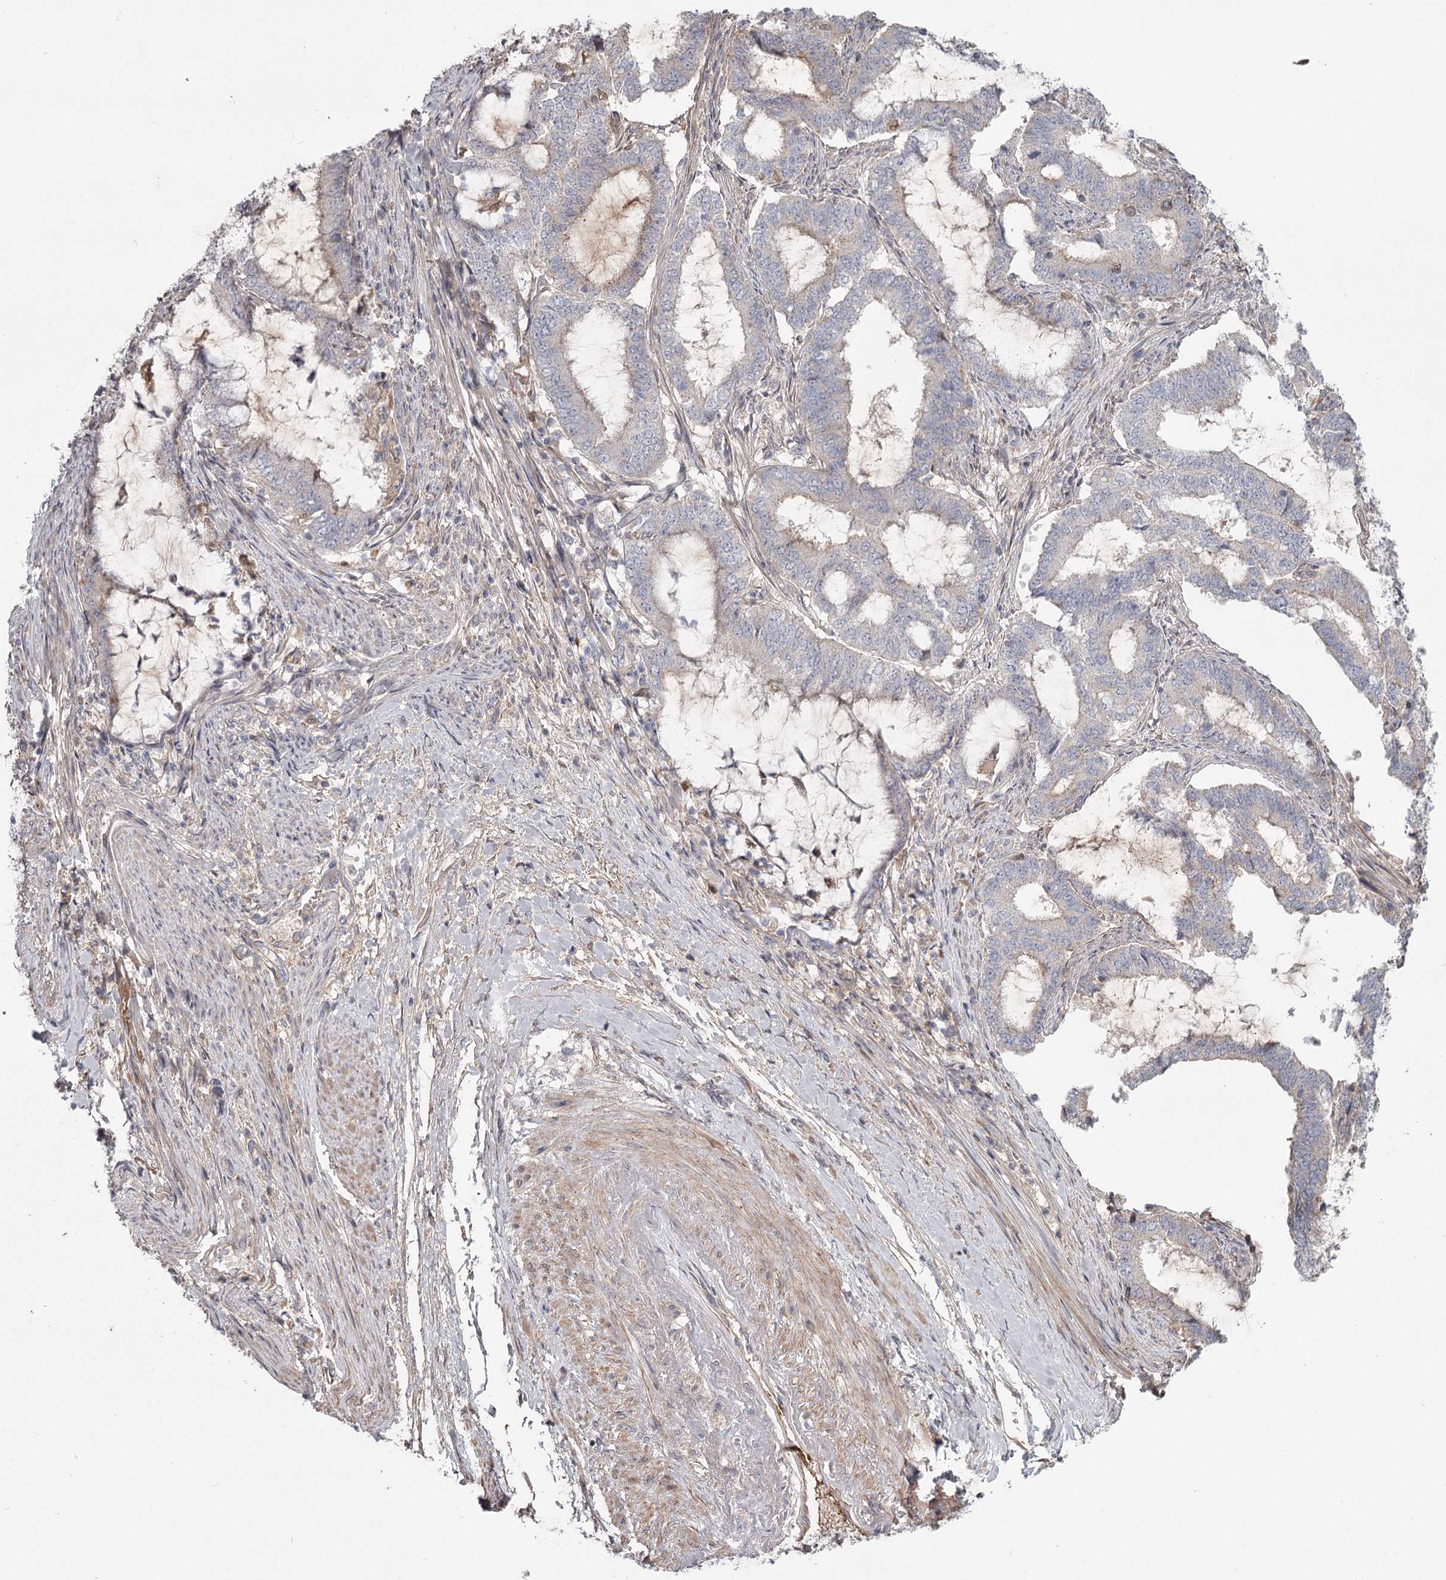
{"staining": {"intensity": "moderate", "quantity": "<25%", "location": "cytoplasmic/membranous"}, "tissue": "endometrial cancer", "cell_type": "Tumor cells", "image_type": "cancer", "snomed": [{"axis": "morphology", "description": "Adenocarcinoma, NOS"}, {"axis": "topography", "description": "Endometrium"}], "caption": "Endometrial adenocarcinoma stained with immunohistochemistry (IHC) exhibits moderate cytoplasmic/membranous positivity in approximately <25% of tumor cells.", "gene": "DHRS9", "patient": {"sex": "female", "age": 51}}